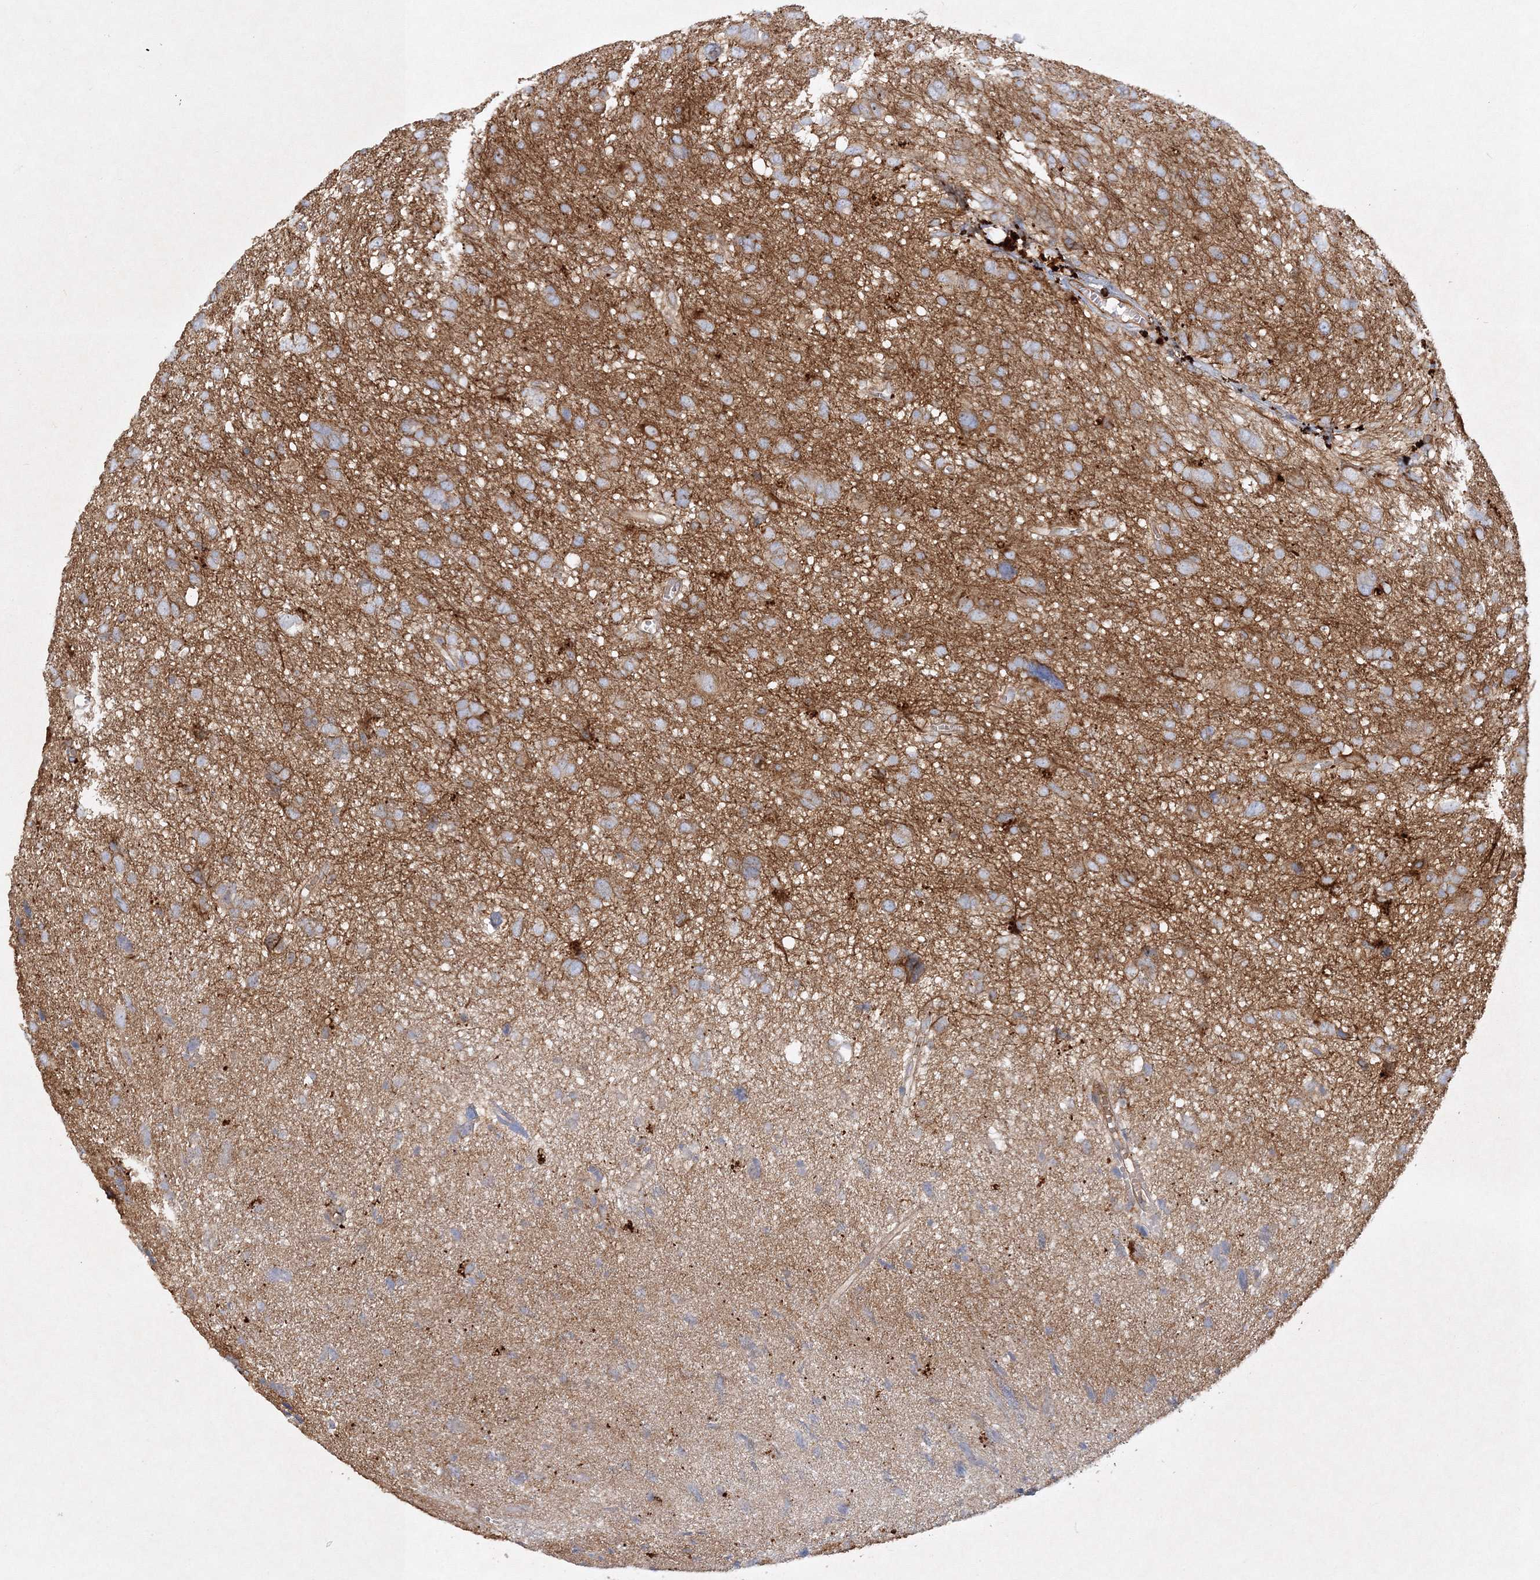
{"staining": {"intensity": "moderate", "quantity": "<25%", "location": "cytoplasmic/membranous"}, "tissue": "glioma", "cell_type": "Tumor cells", "image_type": "cancer", "snomed": [{"axis": "morphology", "description": "Glioma, malignant, High grade"}, {"axis": "topography", "description": "Brain"}], "caption": "An image of malignant glioma (high-grade) stained for a protein demonstrates moderate cytoplasmic/membranous brown staining in tumor cells.", "gene": "WDR37", "patient": {"sex": "female", "age": 59}}